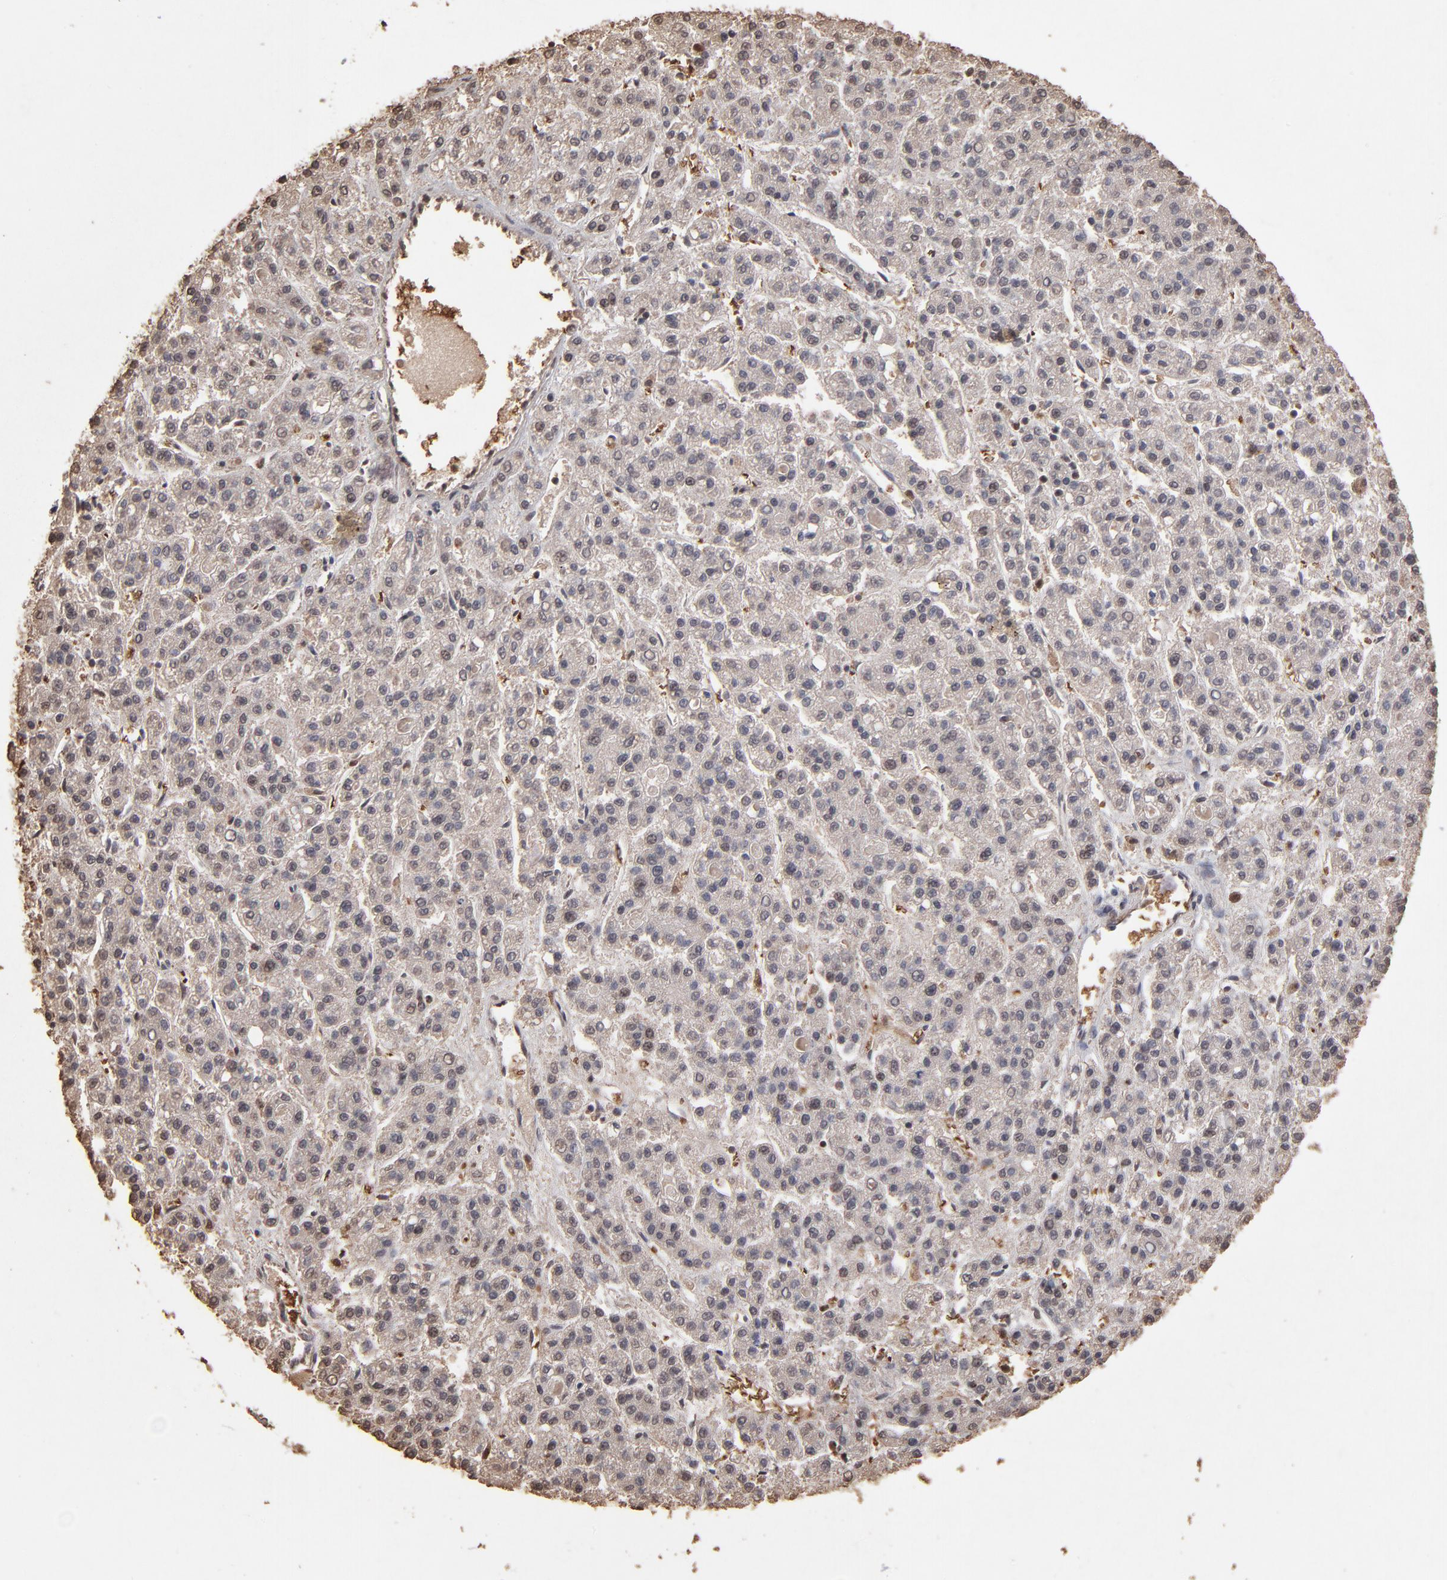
{"staining": {"intensity": "weak", "quantity": "<25%", "location": "cytoplasmic/membranous,nuclear"}, "tissue": "liver cancer", "cell_type": "Tumor cells", "image_type": "cancer", "snomed": [{"axis": "morphology", "description": "Carcinoma, Hepatocellular, NOS"}, {"axis": "topography", "description": "Liver"}], "caption": "Tumor cells are negative for protein expression in human liver cancer.", "gene": "CASP1", "patient": {"sex": "male", "age": 70}}